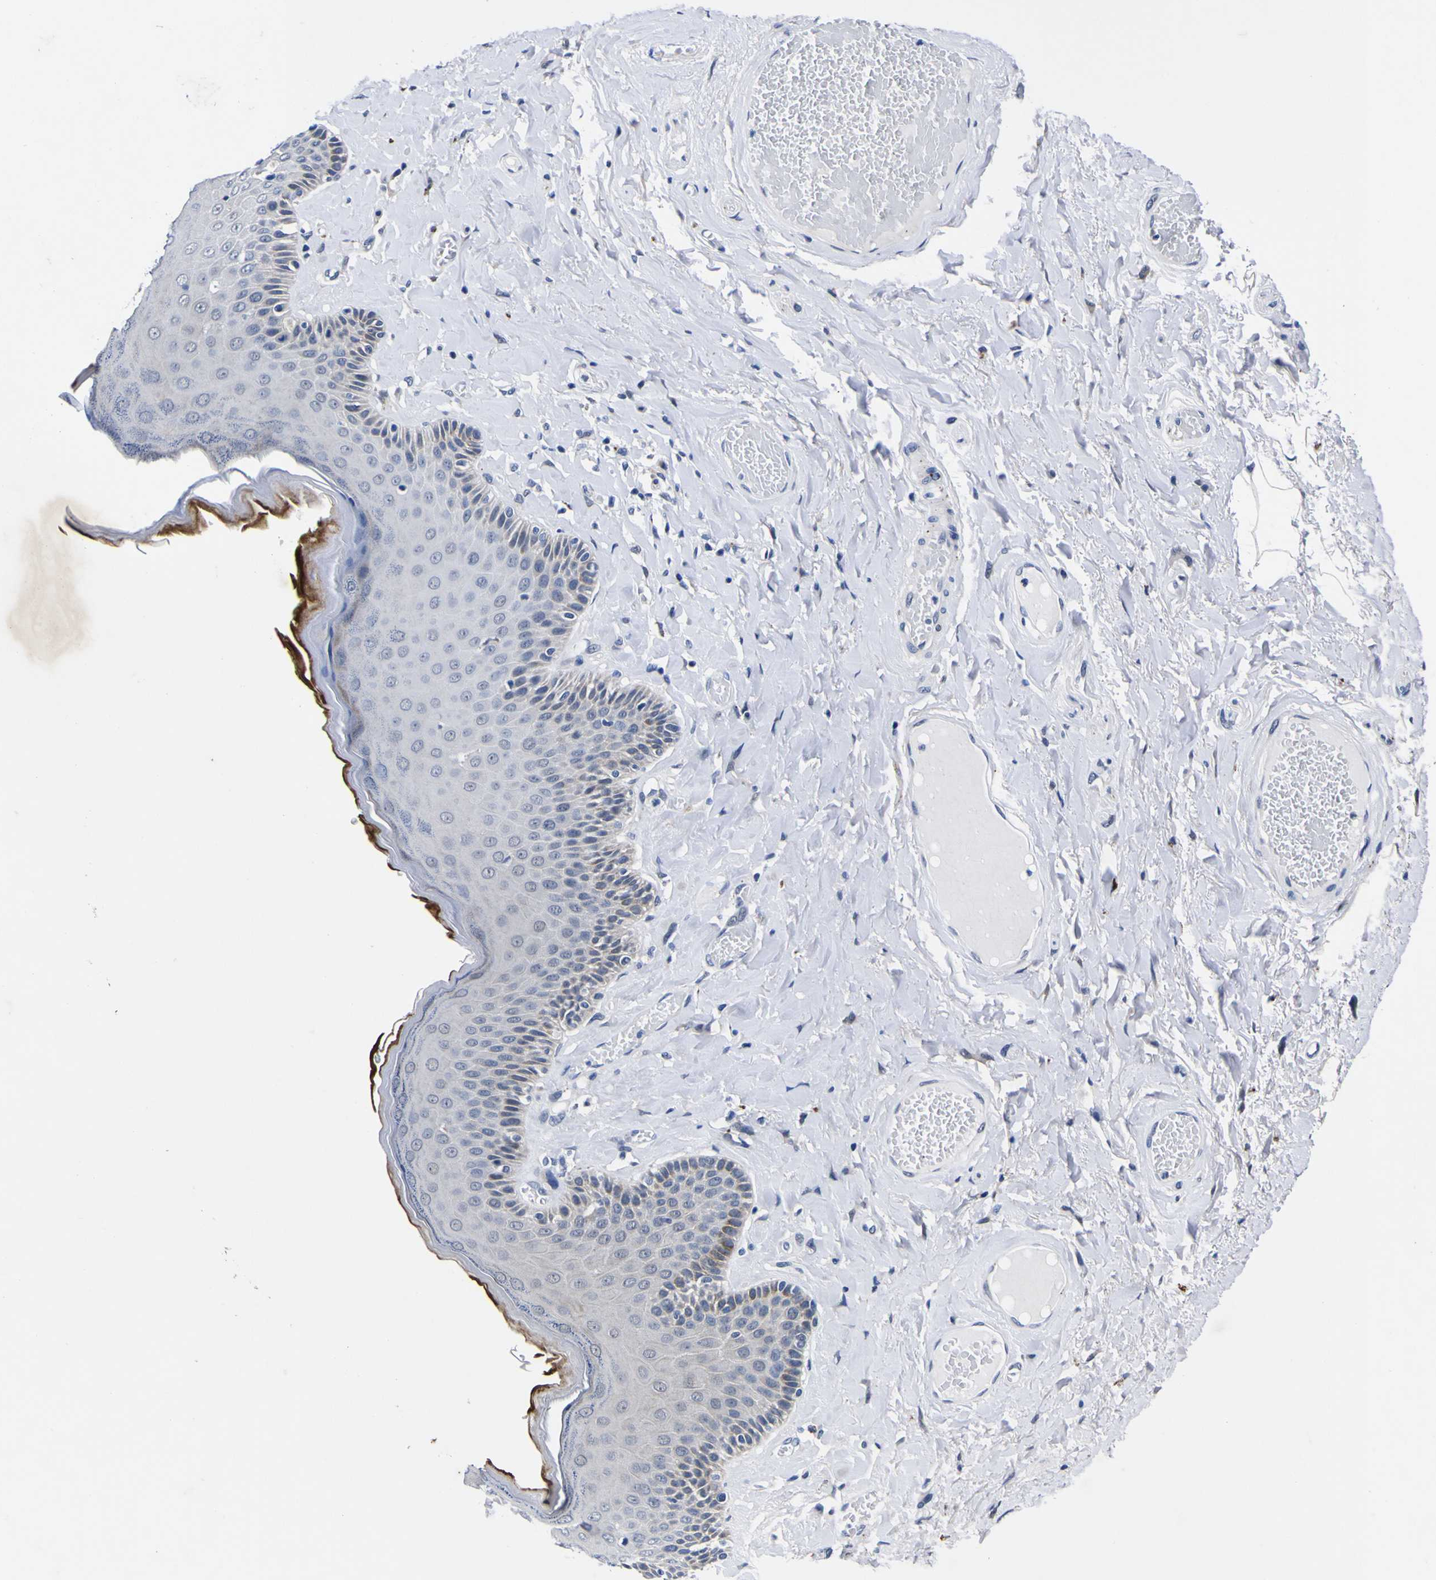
{"staining": {"intensity": "weak", "quantity": "<25%", "location": "cytoplasmic/membranous"}, "tissue": "skin", "cell_type": "Epidermal cells", "image_type": "normal", "snomed": [{"axis": "morphology", "description": "Normal tissue, NOS"}, {"axis": "topography", "description": "Anal"}], "caption": "A histopathology image of human skin is negative for staining in epidermal cells. (Immunohistochemistry (ihc), brightfield microscopy, high magnification).", "gene": "IGFLR1", "patient": {"sex": "male", "age": 69}}